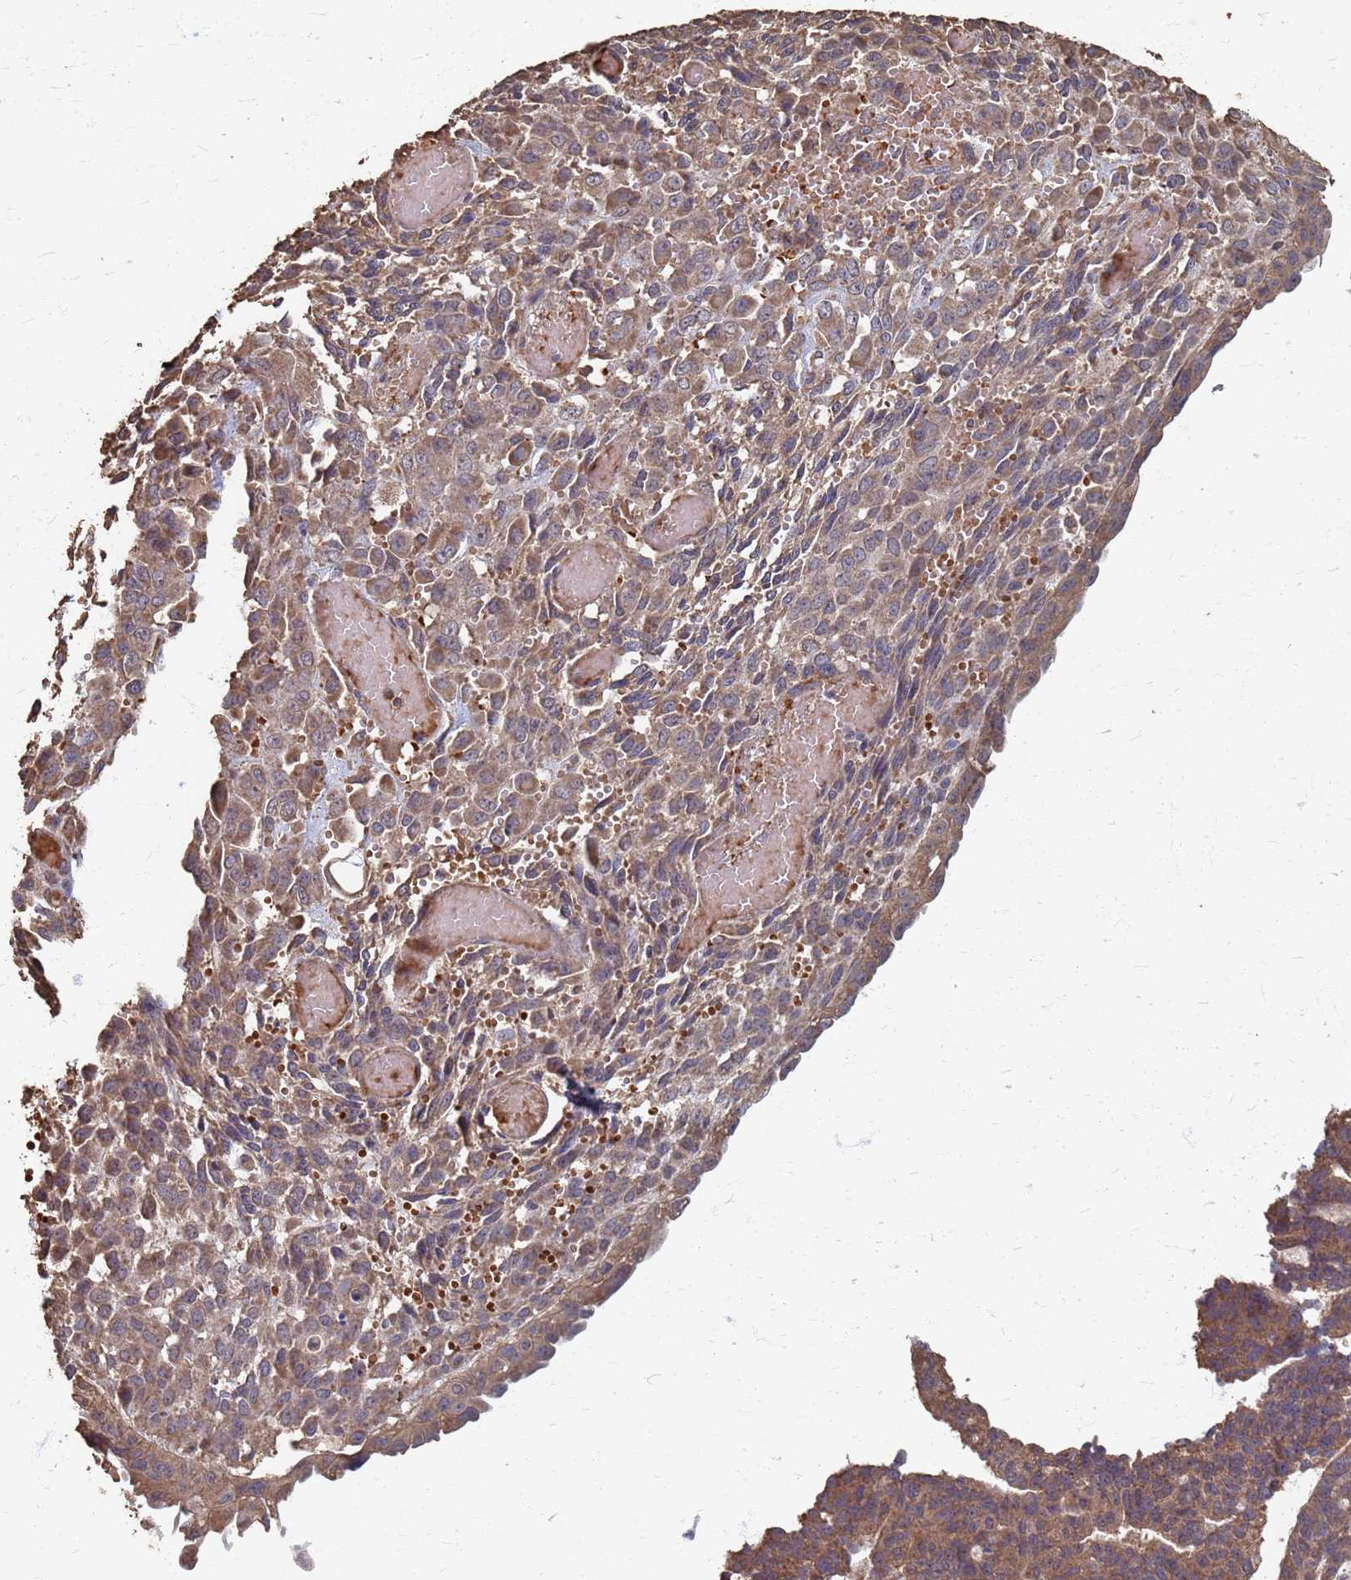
{"staining": {"intensity": "moderate", "quantity": ">75%", "location": "cytoplasmic/membranous"}, "tissue": "endometrial cancer", "cell_type": "Tumor cells", "image_type": "cancer", "snomed": [{"axis": "morphology", "description": "Adenocarcinoma, NOS"}, {"axis": "topography", "description": "Endometrium"}], "caption": "DAB (3,3'-diaminobenzidine) immunohistochemical staining of human endometrial cancer (adenocarcinoma) demonstrates moderate cytoplasmic/membranous protein staining in about >75% of tumor cells. Nuclei are stained in blue.", "gene": "DPH5", "patient": {"sex": "female", "age": 32}}